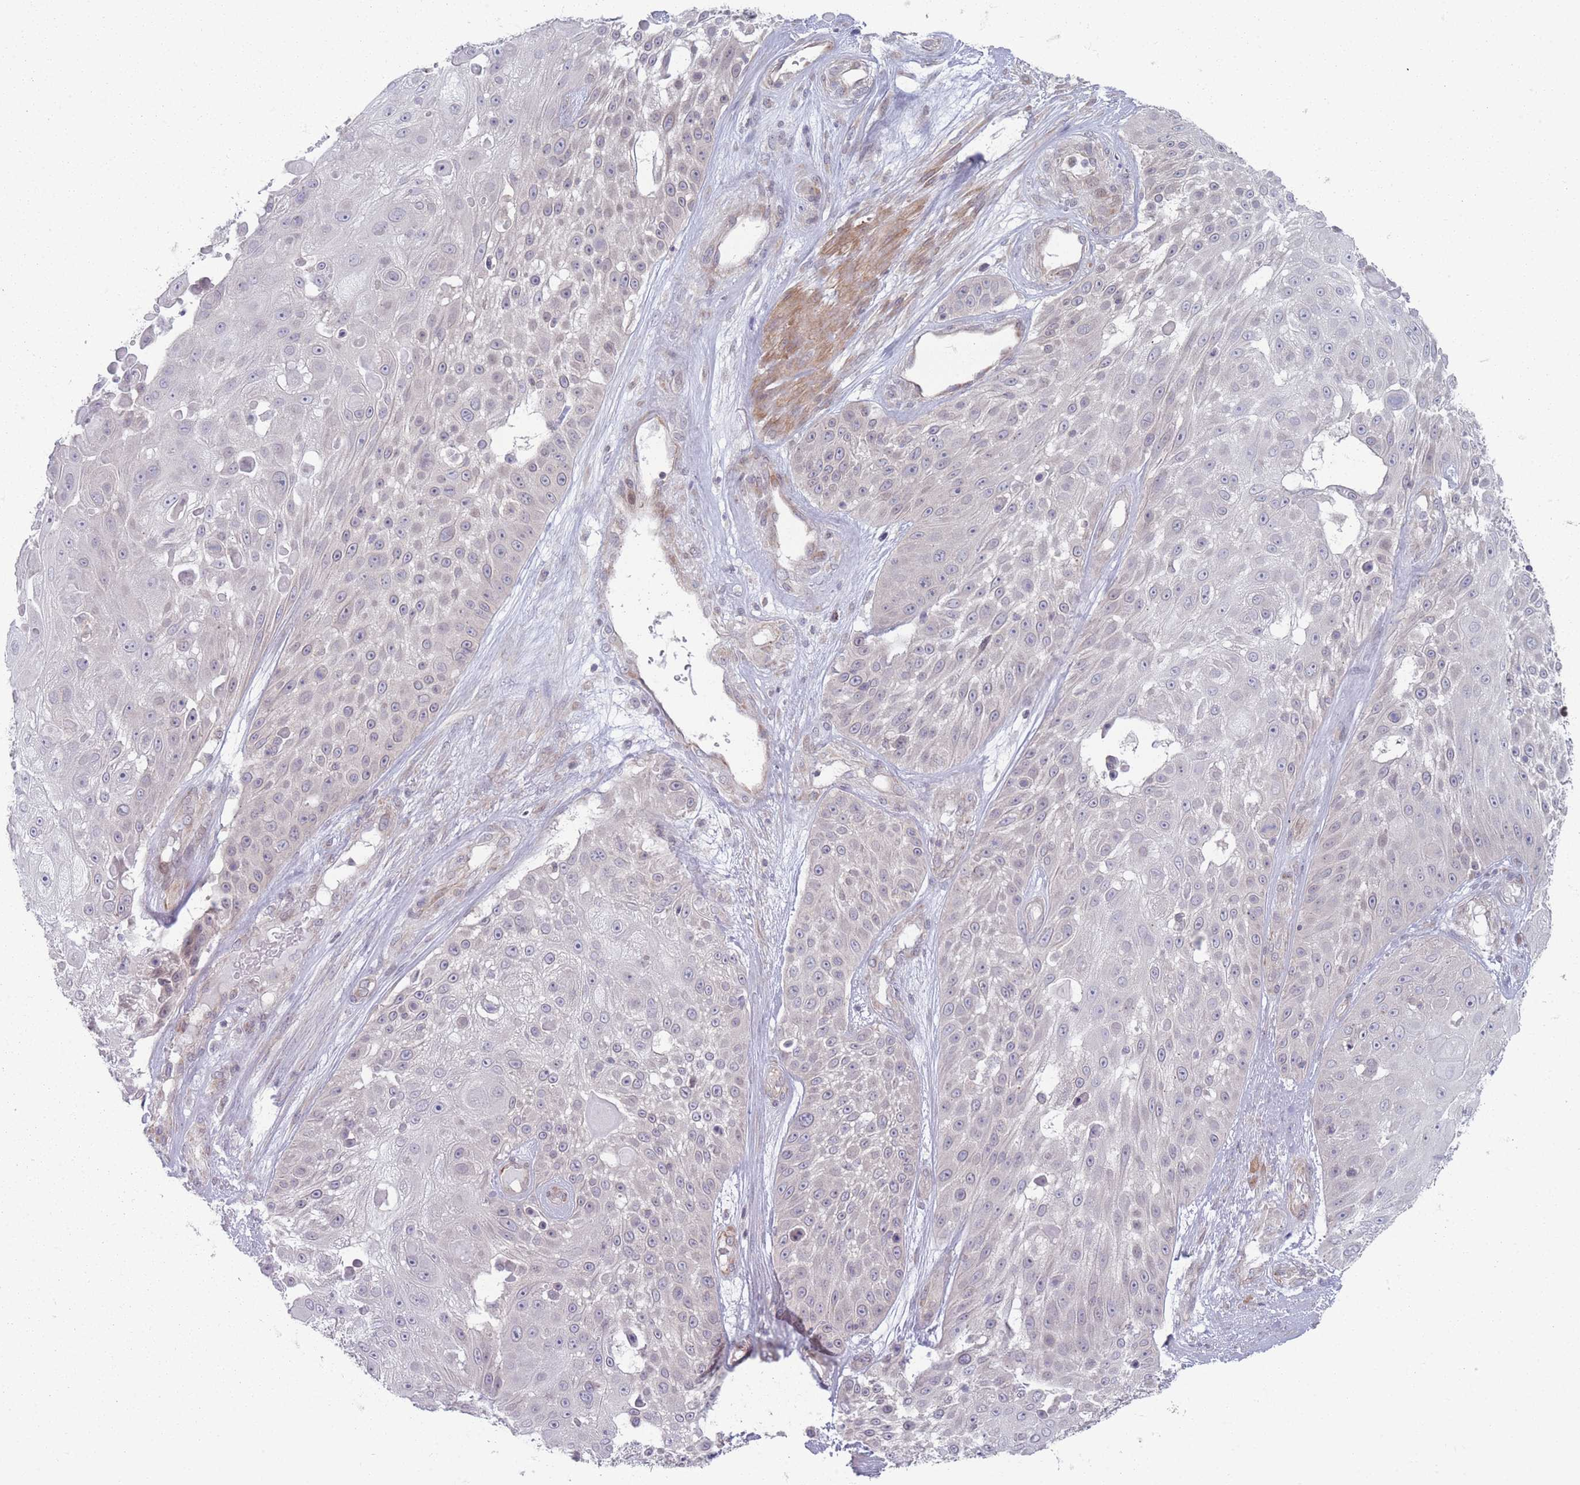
{"staining": {"intensity": "negative", "quantity": "none", "location": "none"}, "tissue": "skin cancer", "cell_type": "Tumor cells", "image_type": "cancer", "snomed": [{"axis": "morphology", "description": "Squamous cell carcinoma, NOS"}, {"axis": "topography", "description": "Skin"}], "caption": "The micrograph exhibits no significant expression in tumor cells of skin cancer (squamous cell carcinoma).", "gene": "VRK2", "patient": {"sex": "female", "age": 86}}